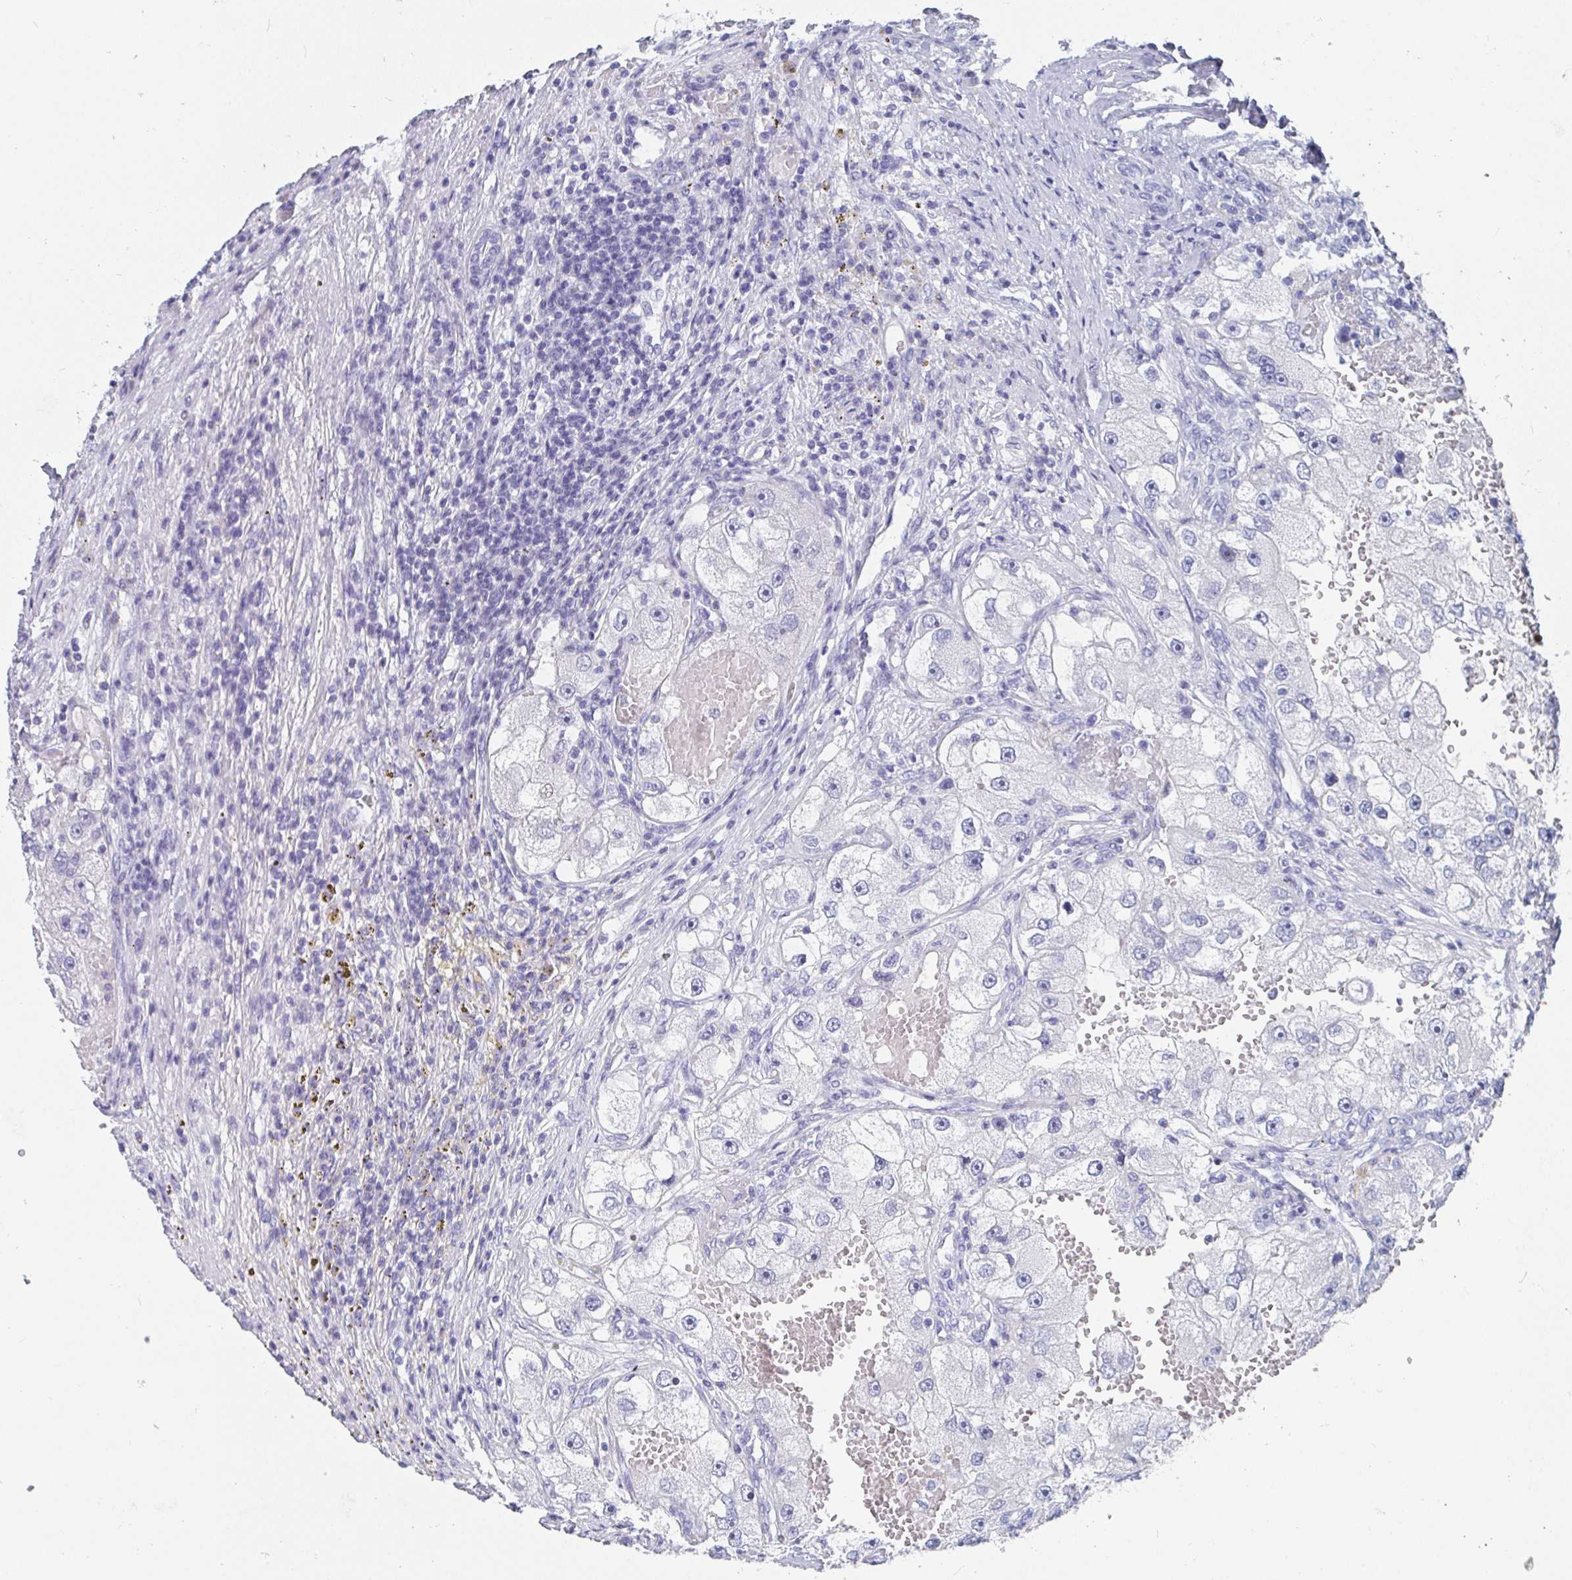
{"staining": {"intensity": "negative", "quantity": "none", "location": "none"}, "tissue": "renal cancer", "cell_type": "Tumor cells", "image_type": "cancer", "snomed": [{"axis": "morphology", "description": "Adenocarcinoma, NOS"}, {"axis": "topography", "description": "Kidney"}], "caption": "The photomicrograph demonstrates no significant expression in tumor cells of renal adenocarcinoma. (Stains: DAB (3,3'-diaminobenzidine) immunohistochemistry with hematoxylin counter stain, Microscopy: brightfield microscopy at high magnification).", "gene": "GRIA1", "patient": {"sex": "male", "age": 63}}